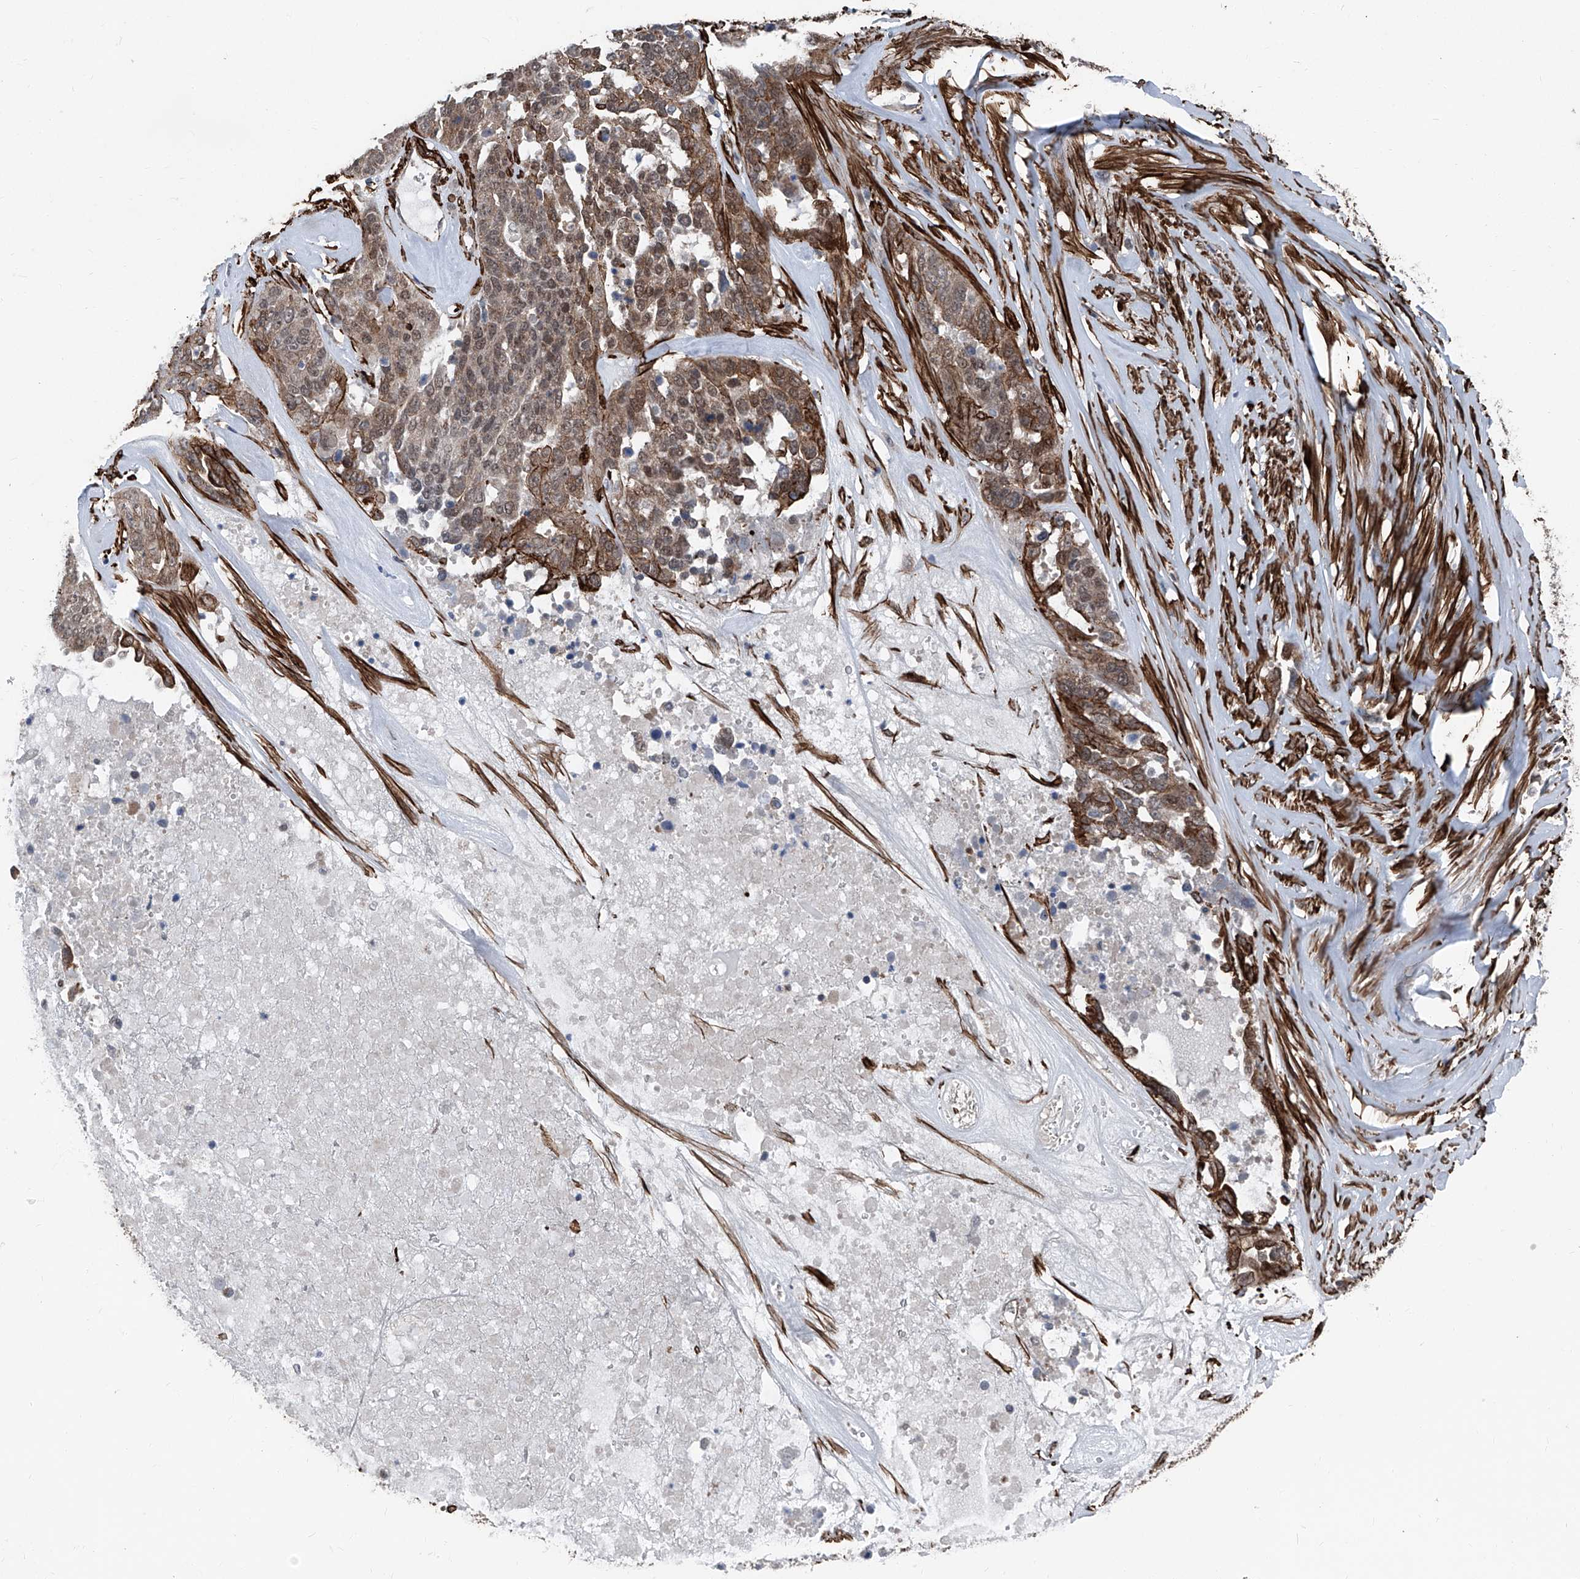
{"staining": {"intensity": "moderate", "quantity": "25%-75%", "location": "cytoplasmic/membranous"}, "tissue": "ovarian cancer", "cell_type": "Tumor cells", "image_type": "cancer", "snomed": [{"axis": "morphology", "description": "Cystadenocarcinoma, serous, NOS"}, {"axis": "topography", "description": "Ovary"}], "caption": "About 25%-75% of tumor cells in human ovarian cancer display moderate cytoplasmic/membranous protein expression as visualized by brown immunohistochemical staining.", "gene": "COA7", "patient": {"sex": "female", "age": 44}}